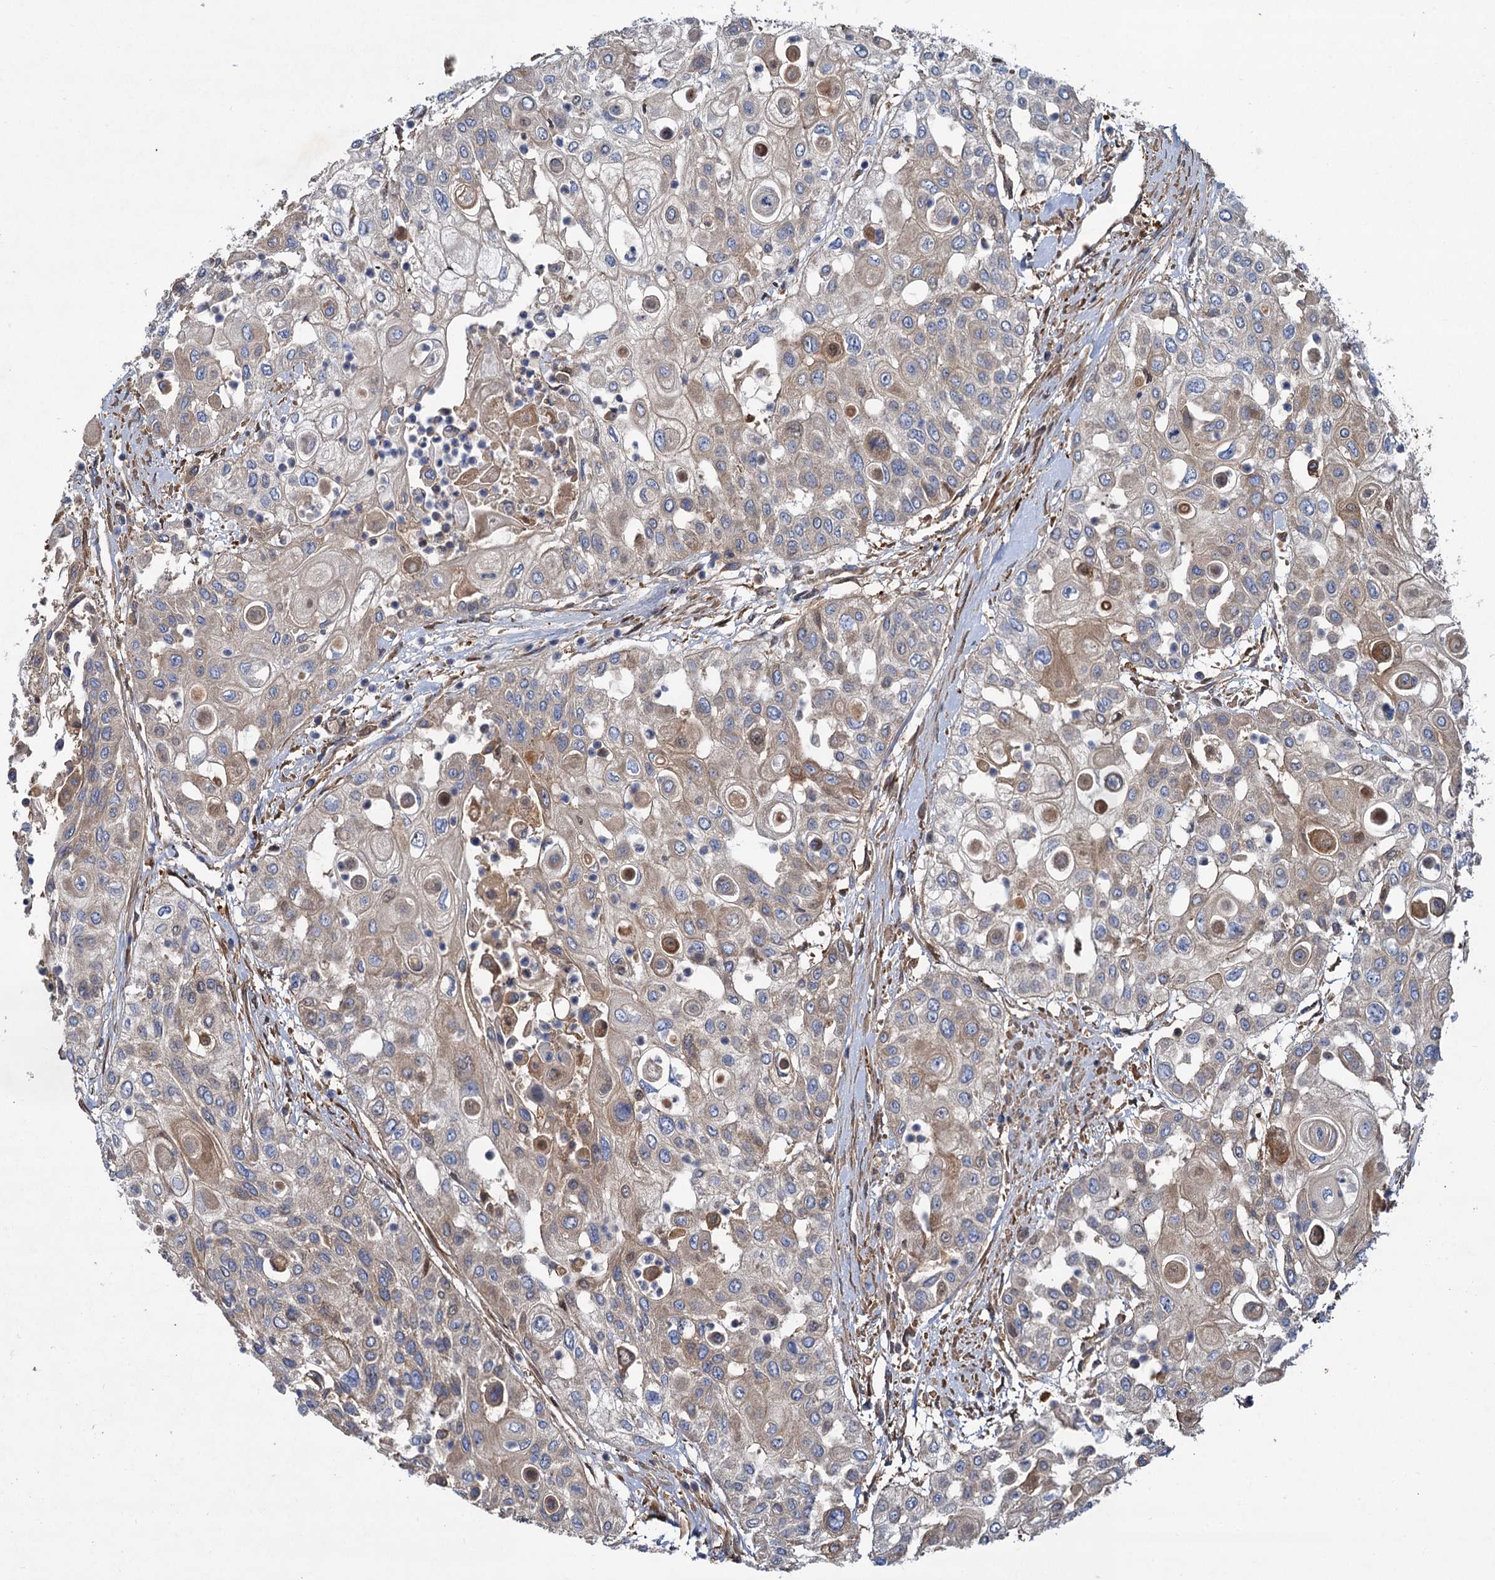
{"staining": {"intensity": "weak", "quantity": "25%-75%", "location": "cytoplasmic/membranous"}, "tissue": "urothelial cancer", "cell_type": "Tumor cells", "image_type": "cancer", "snomed": [{"axis": "morphology", "description": "Urothelial carcinoma, High grade"}, {"axis": "topography", "description": "Urinary bladder"}], "caption": "Human high-grade urothelial carcinoma stained with a protein marker demonstrates weak staining in tumor cells.", "gene": "ALKBH7", "patient": {"sex": "female", "age": 79}}